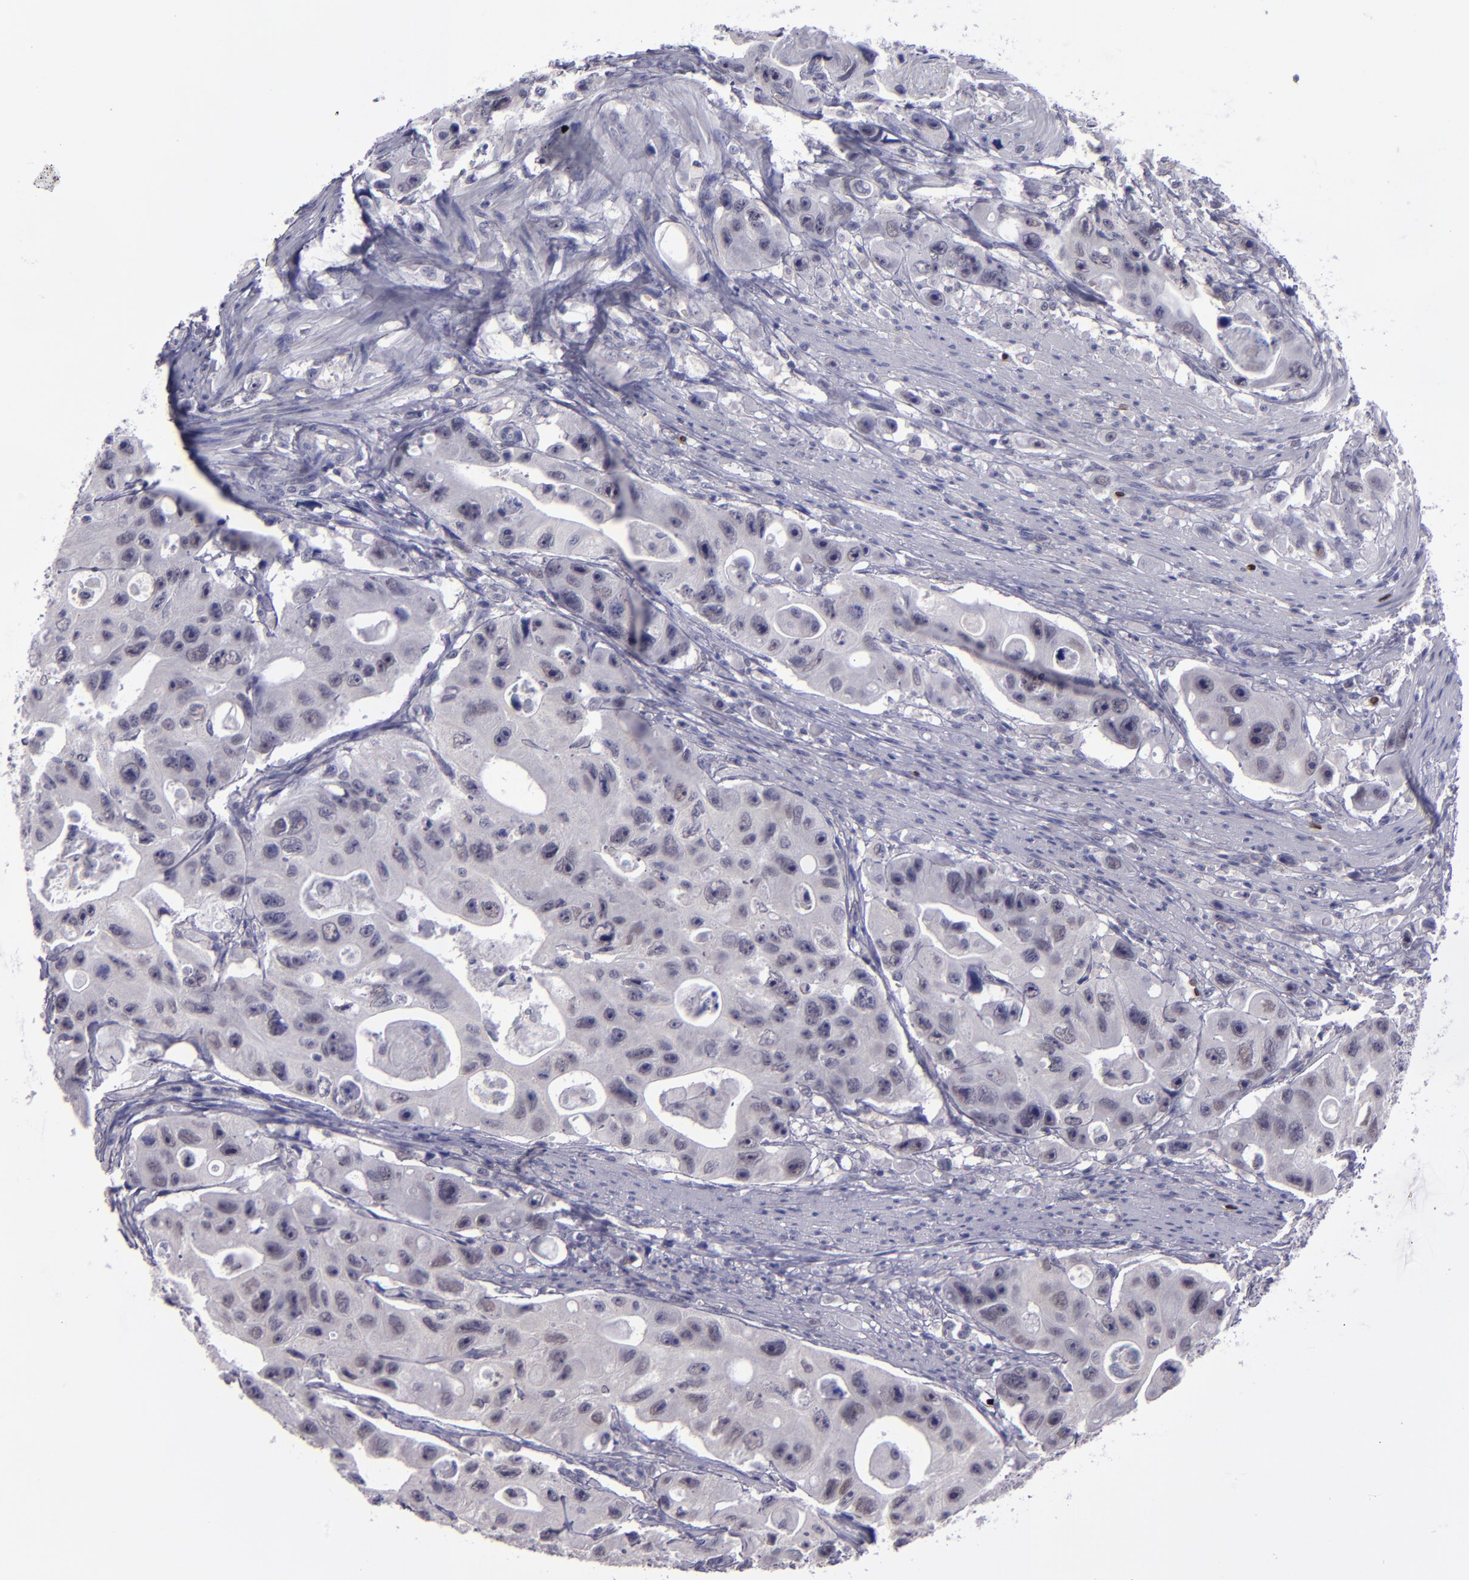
{"staining": {"intensity": "negative", "quantity": "none", "location": "none"}, "tissue": "colorectal cancer", "cell_type": "Tumor cells", "image_type": "cancer", "snomed": [{"axis": "morphology", "description": "Adenocarcinoma, NOS"}, {"axis": "topography", "description": "Colon"}], "caption": "Immunohistochemistry (IHC) micrograph of human colorectal cancer stained for a protein (brown), which displays no expression in tumor cells.", "gene": "CEBPE", "patient": {"sex": "female", "age": 46}}